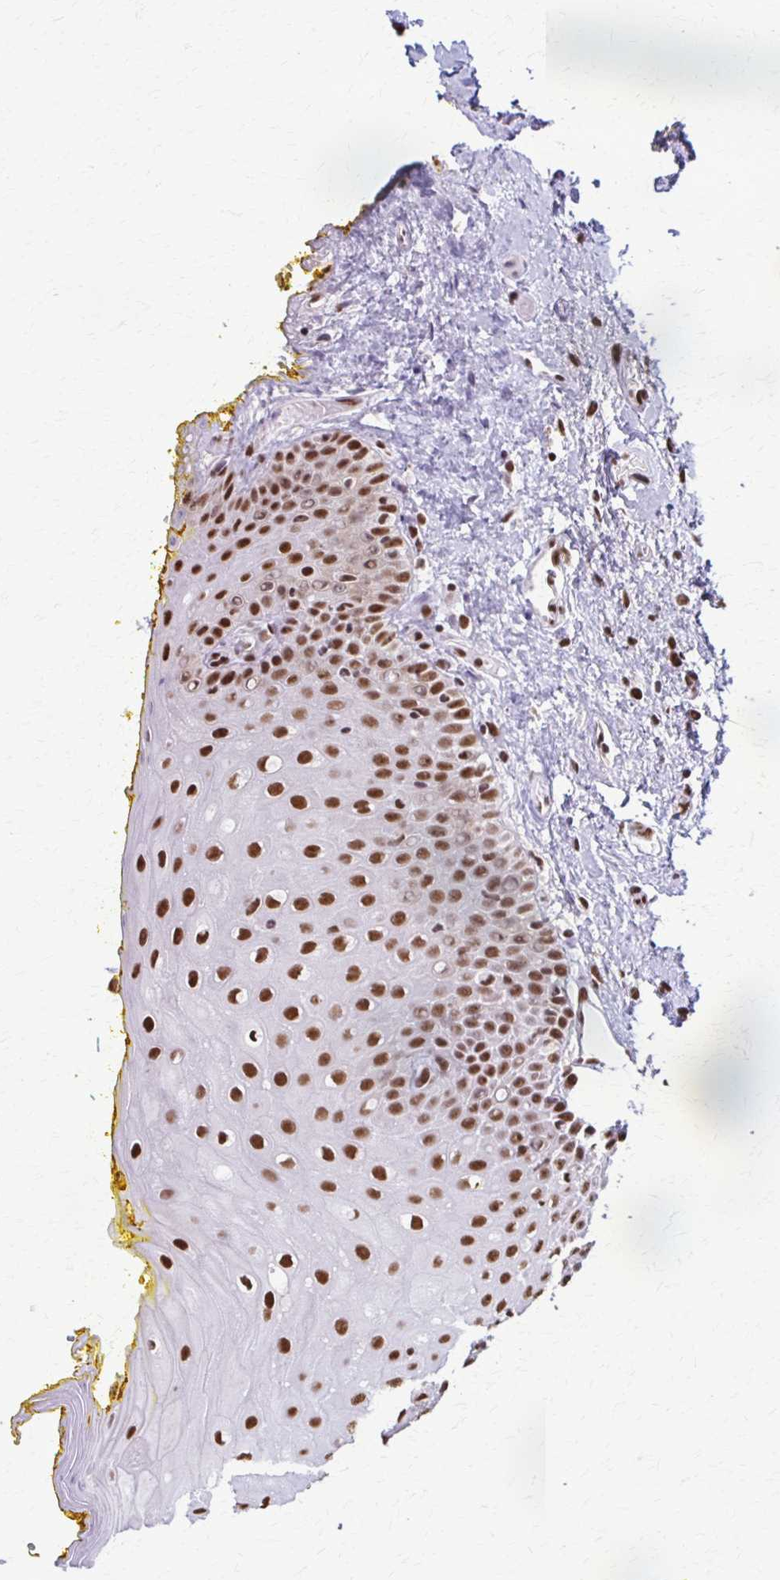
{"staining": {"intensity": "strong", "quantity": ">75%", "location": "nuclear"}, "tissue": "oral mucosa", "cell_type": "Squamous epithelial cells", "image_type": "normal", "snomed": [{"axis": "morphology", "description": "Normal tissue, NOS"}, {"axis": "morphology", "description": "Squamous cell carcinoma, NOS"}, {"axis": "topography", "description": "Oral tissue"}, {"axis": "topography", "description": "Head-Neck"}], "caption": "Immunohistochemistry (DAB (3,3'-diaminobenzidine)) staining of unremarkable oral mucosa displays strong nuclear protein staining in about >75% of squamous epithelial cells. (DAB = brown stain, brightfield microscopy at high magnification).", "gene": "XRCC6", "patient": {"sex": "female", "age": 70}}